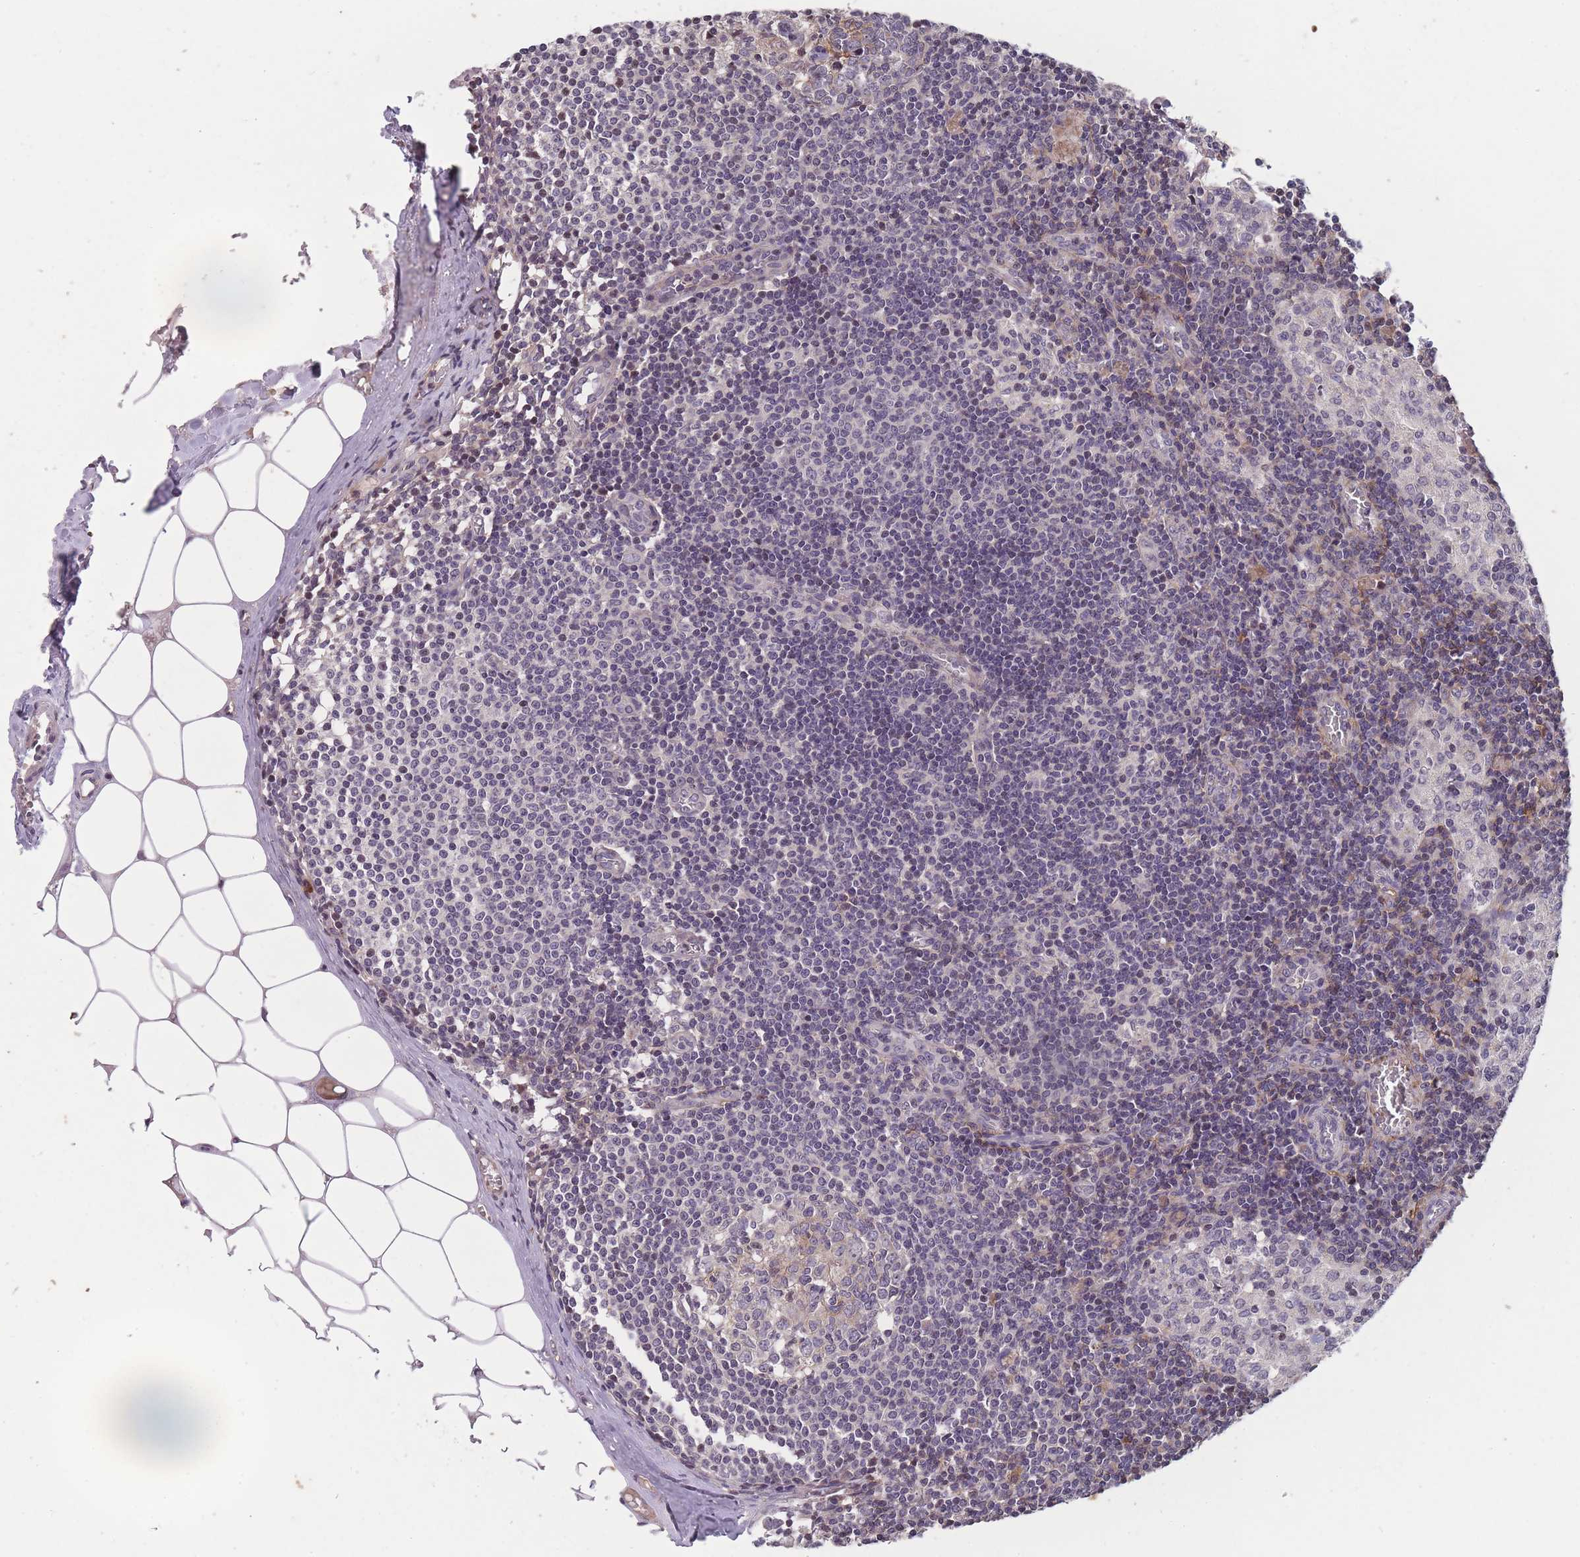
{"staining": {"intensity": "weak", "quantity": "<25%", "location": "nuclear"}, "tissue": "lymph node", "cell_type": "Germinal center cells", "image_type": "normal", "snomed": [{"axis": "morphology", "description": "Normal tissue, NOS"}, {"axis": "topography", "description": "Lymph node"}], "caption": "DAB immunohistochemical staining of unremarkable human lymph node reveals no significant staining in germinal center cells.", "gene": "GGT5", "patient": {"sex": "female", "age": 42}}